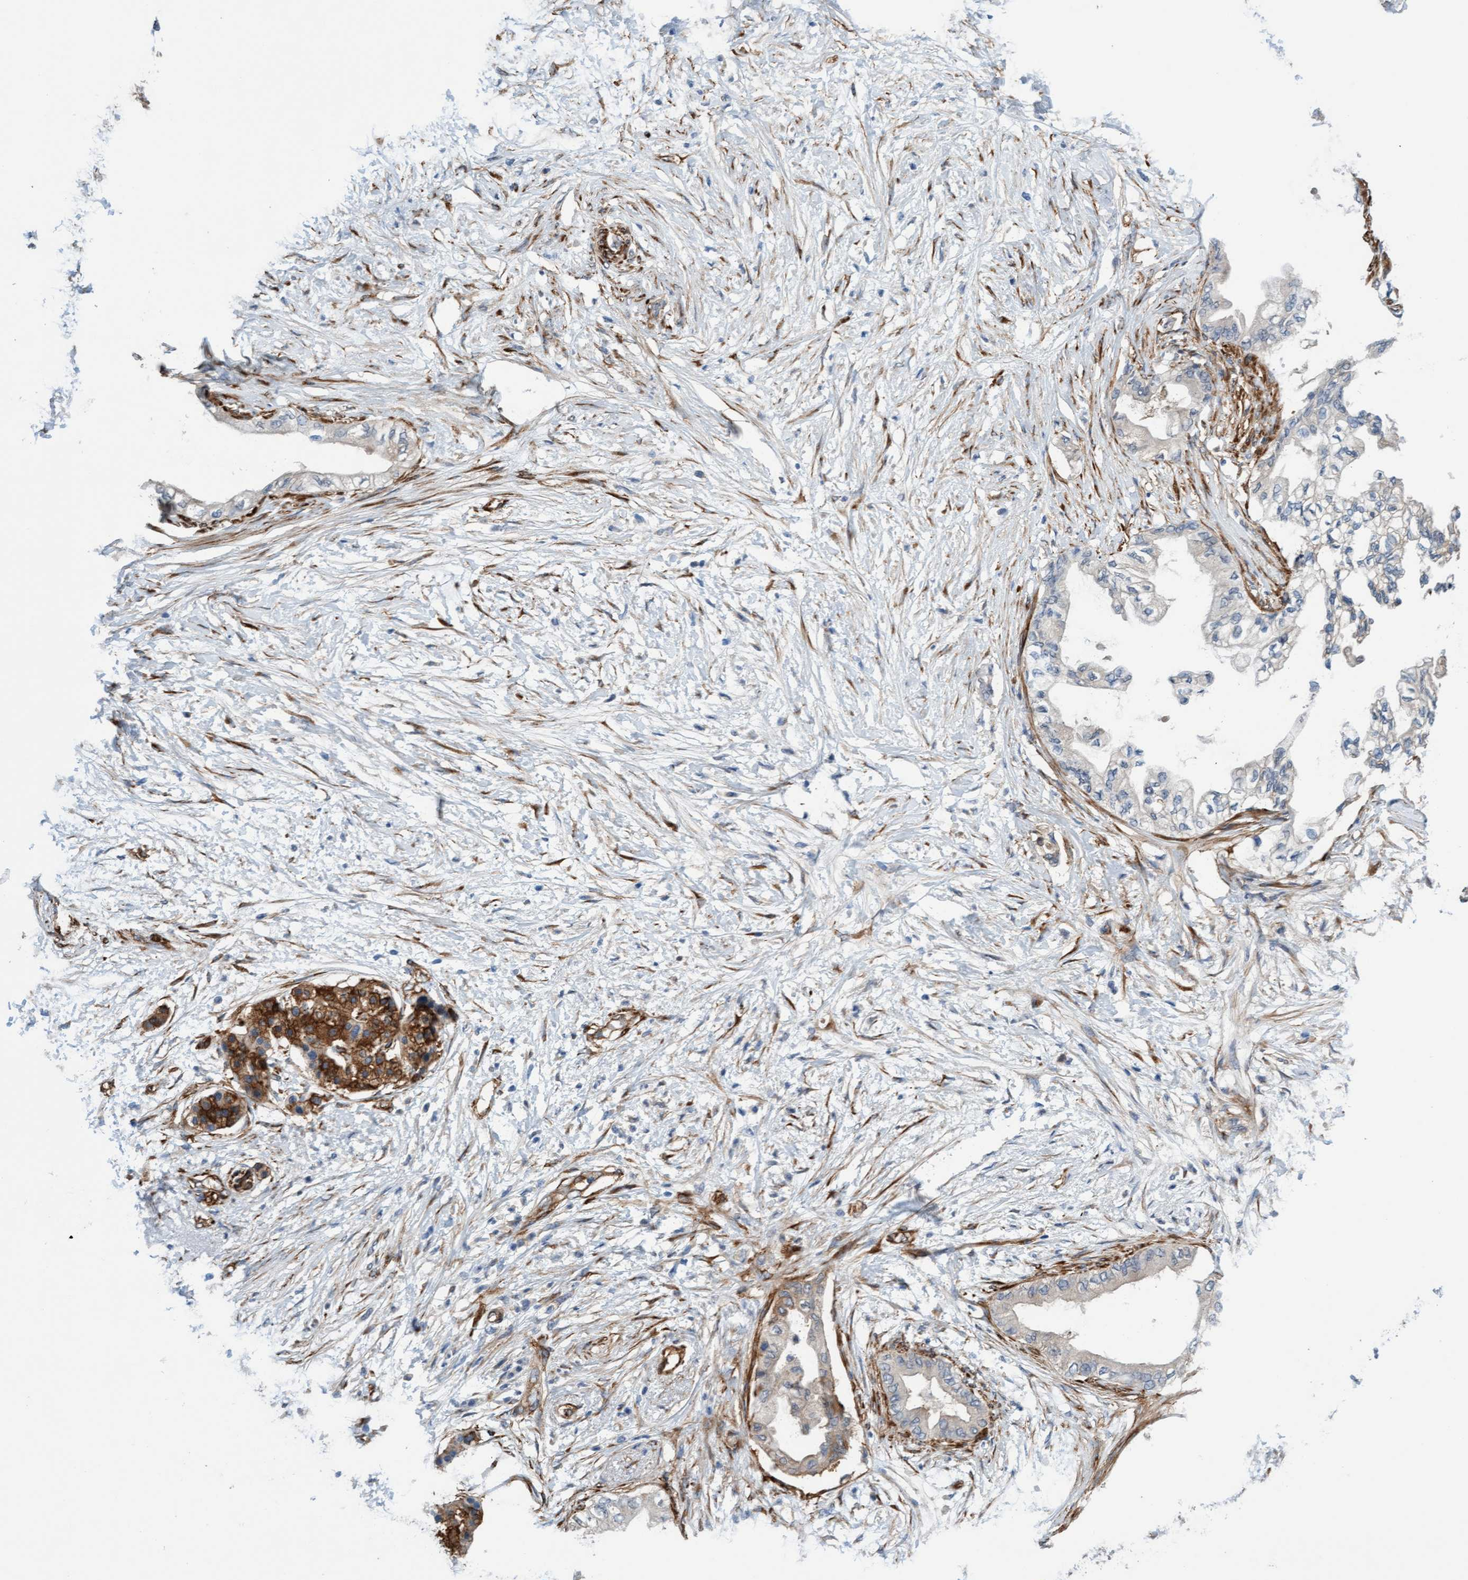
{"staining": {"intensity": "moderate", "quantity": "<25%", "location": "cytoplasmic/membranous"}, "tissue": "pancreatic cancer", "cell_type": "Tumor cells", "image_type": "cancer", "snomed": [{"axis": "morphology", "description": "Normal tissue, NOS"}, {"axis": "morphology", "description": "Adenocarcinoma, NOS"}, {"axis": "topography", "description": "Pancreas"}, {"axis": "topography", "description": "Duodenum"}], "caption": "The immunohistochemical stain shows moderate cytoplasmic/membranous staining in tumor cells of adenocarcinoma (pancreatic) tissue.", "gene": "FMNL3", "patient": {"sex": "female", "age": 60}}